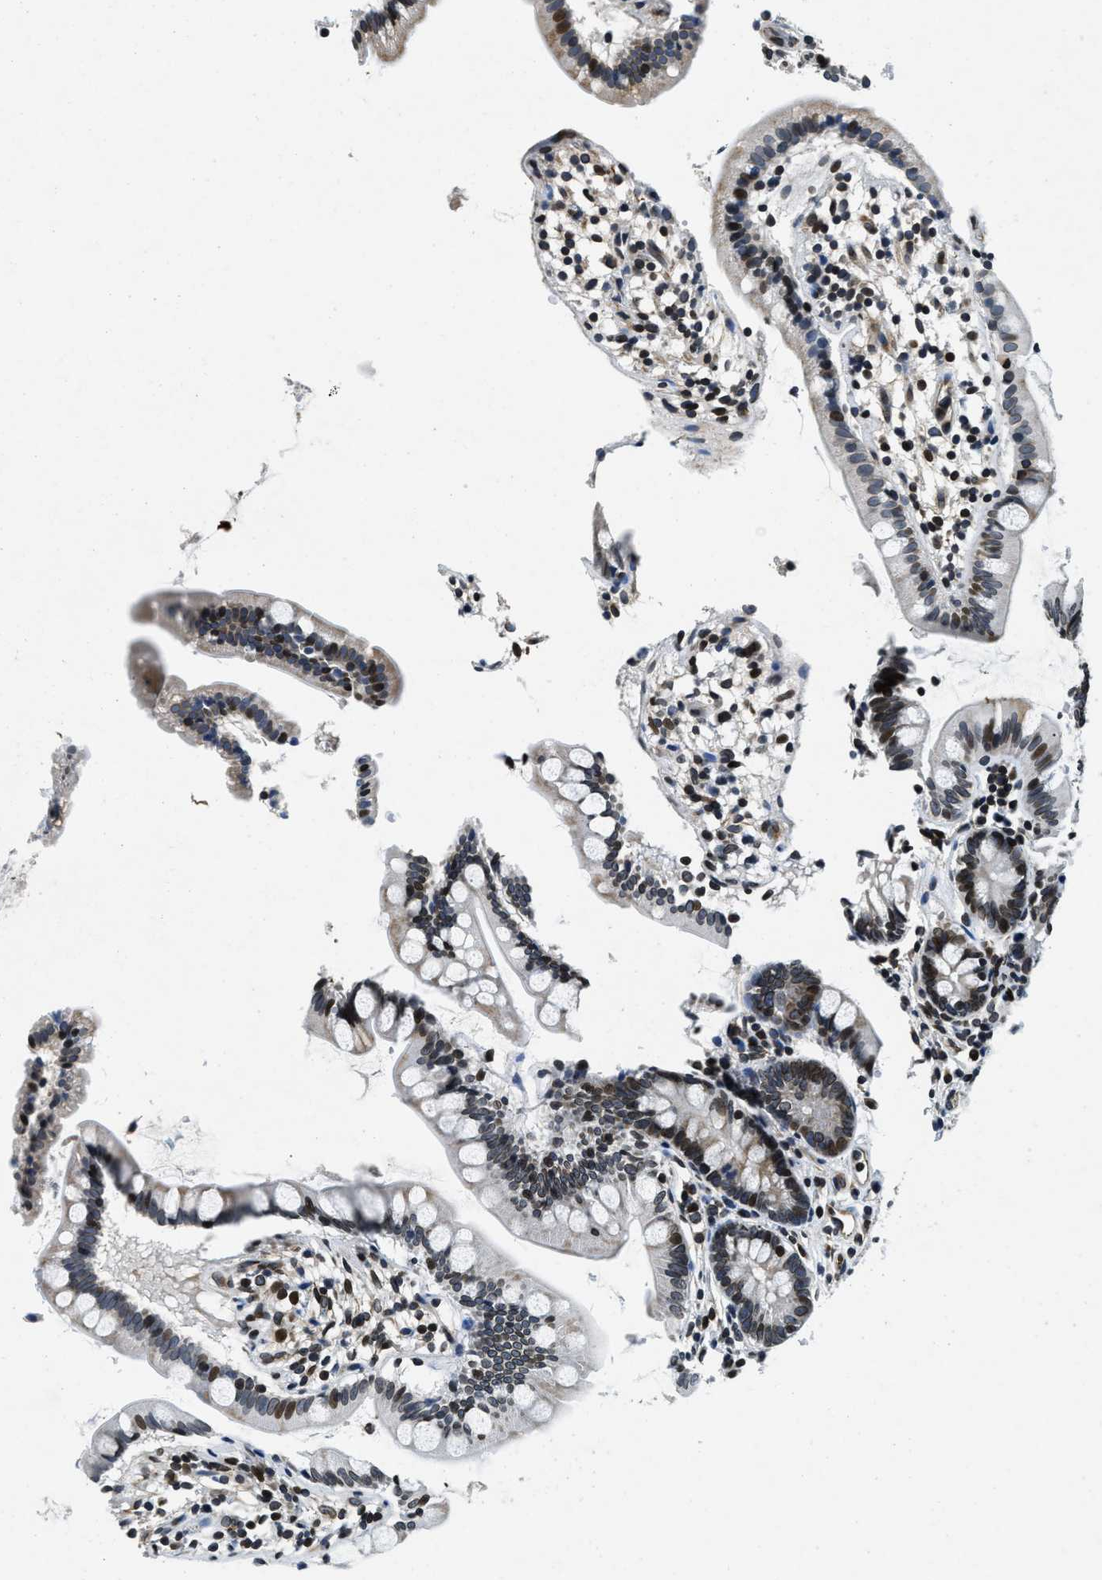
{"staining": {"intensity": "moderate", "quantity": ">75%", "location": "nuclear"}, "tissue": "small intestine", "cell_type": "Glandular cells", "image_type": "normal", "snomed": [{"axis": "morphology", "description": "Normal tissue, NOS"}, {"axis": "topography", "description": "Small intestine"}], "caption": "This is a micrograph of immunohistochemistry (IHC) staining of unremarkable small intestine, which shows moderate positivity in the nuclear of glandular cells.", "gene": "ZC3HC1", "patient": {"sex": "female", "age": 84}}